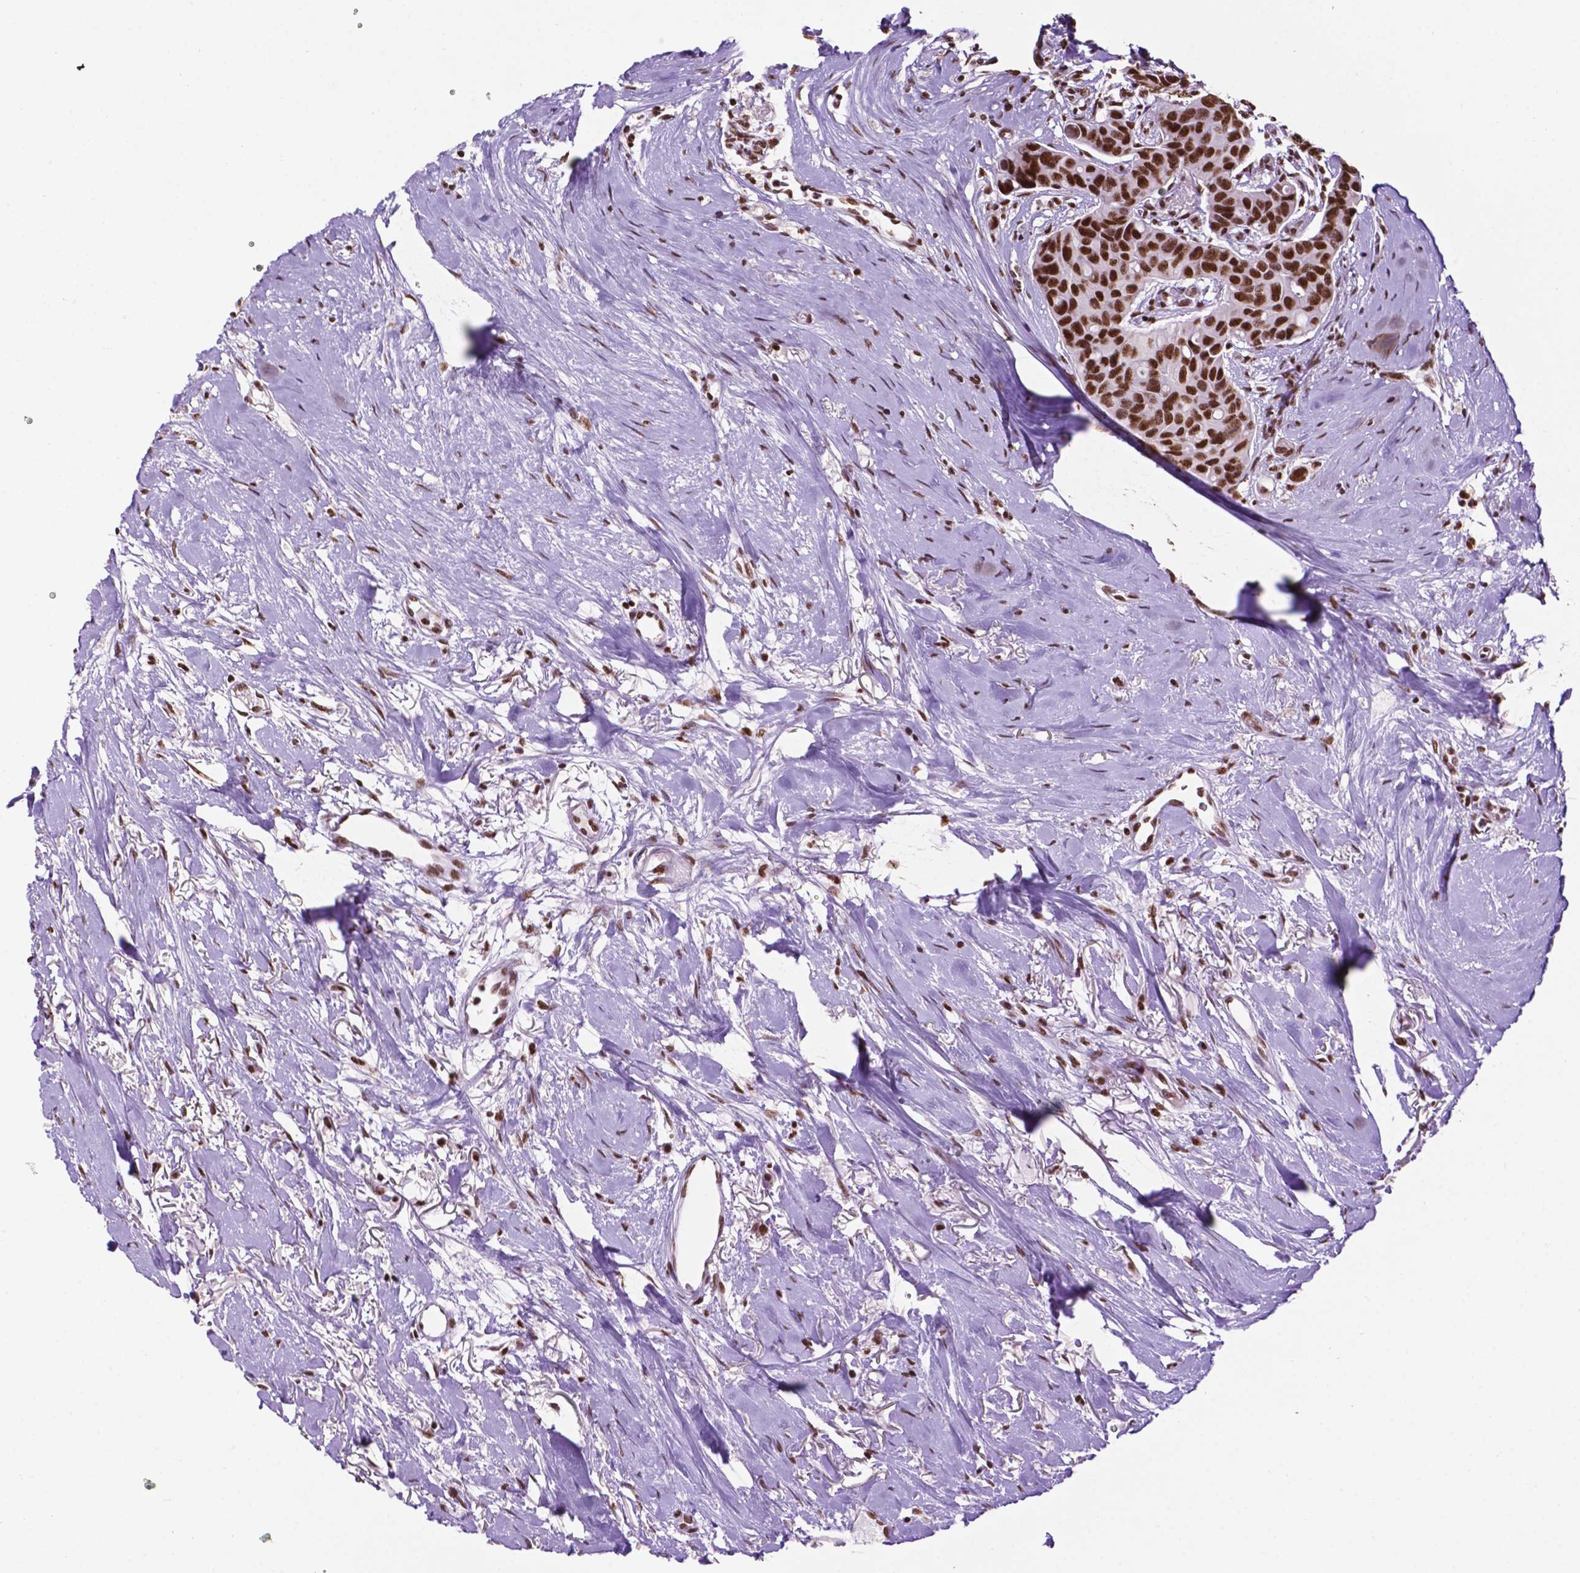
{"staining": {"intensity": "strong", "quantity": ">75%", "location": "nuclear"}, "tissue": "breast cancer", "cell_type": "Tumor cells", "image_type": "cancer", "snomed": [{"axis": "morphology", "description": "Duct carcinoma"}, {"axis": "topography", "description": "Breast"}], "caption": "Immunohistochemical staining of breast cancer (invasive ductal carcinoma) demonstrates strong nuclear protein staining in about >75% of tumor cells. Nuclei are stained in blue.", "gene": "CCAR2", "patient": {"sex": "female", "age": 54}}